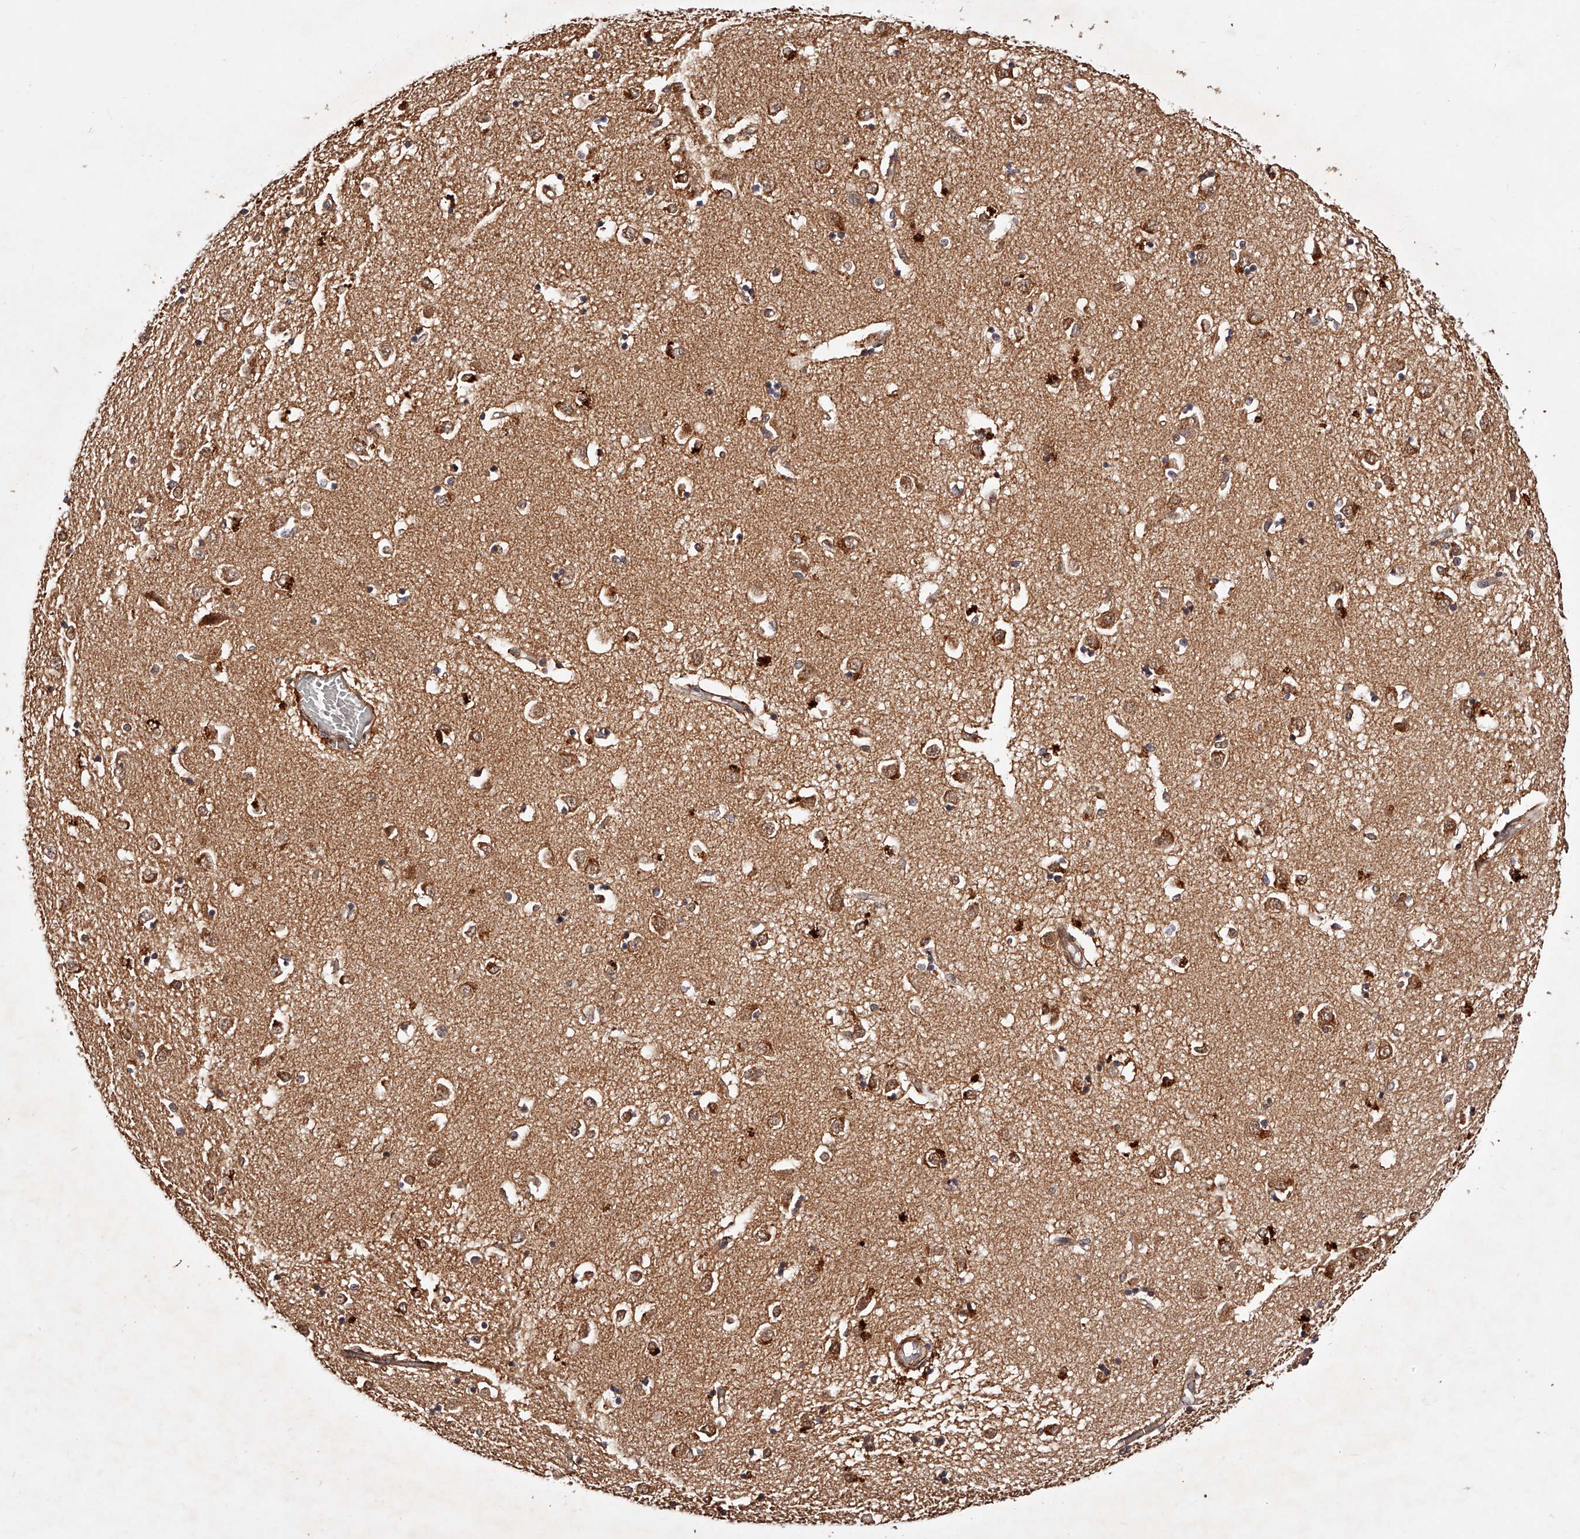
{"staining": {"intensity": "moderate", "quantity": "25%-75%", "location": "cytoplasmic/membranous"}, "tissue": "caudate", "cell_type": "Glial cells", "image_type": "normal", "snomed": [{"axis": "morphology", "description": "Normal tissue, NOS"}, {"axis": "topography", "description": "Lateral ventricle wall"}], "caption": "Human caudate stained for a protein (brown) reveals moderate cytoplasmic/membranous positive positivity in approximately 25%-75% of glial cells.", "gene": "CUL7", "patient": {"sex": "male", "age": 45}}